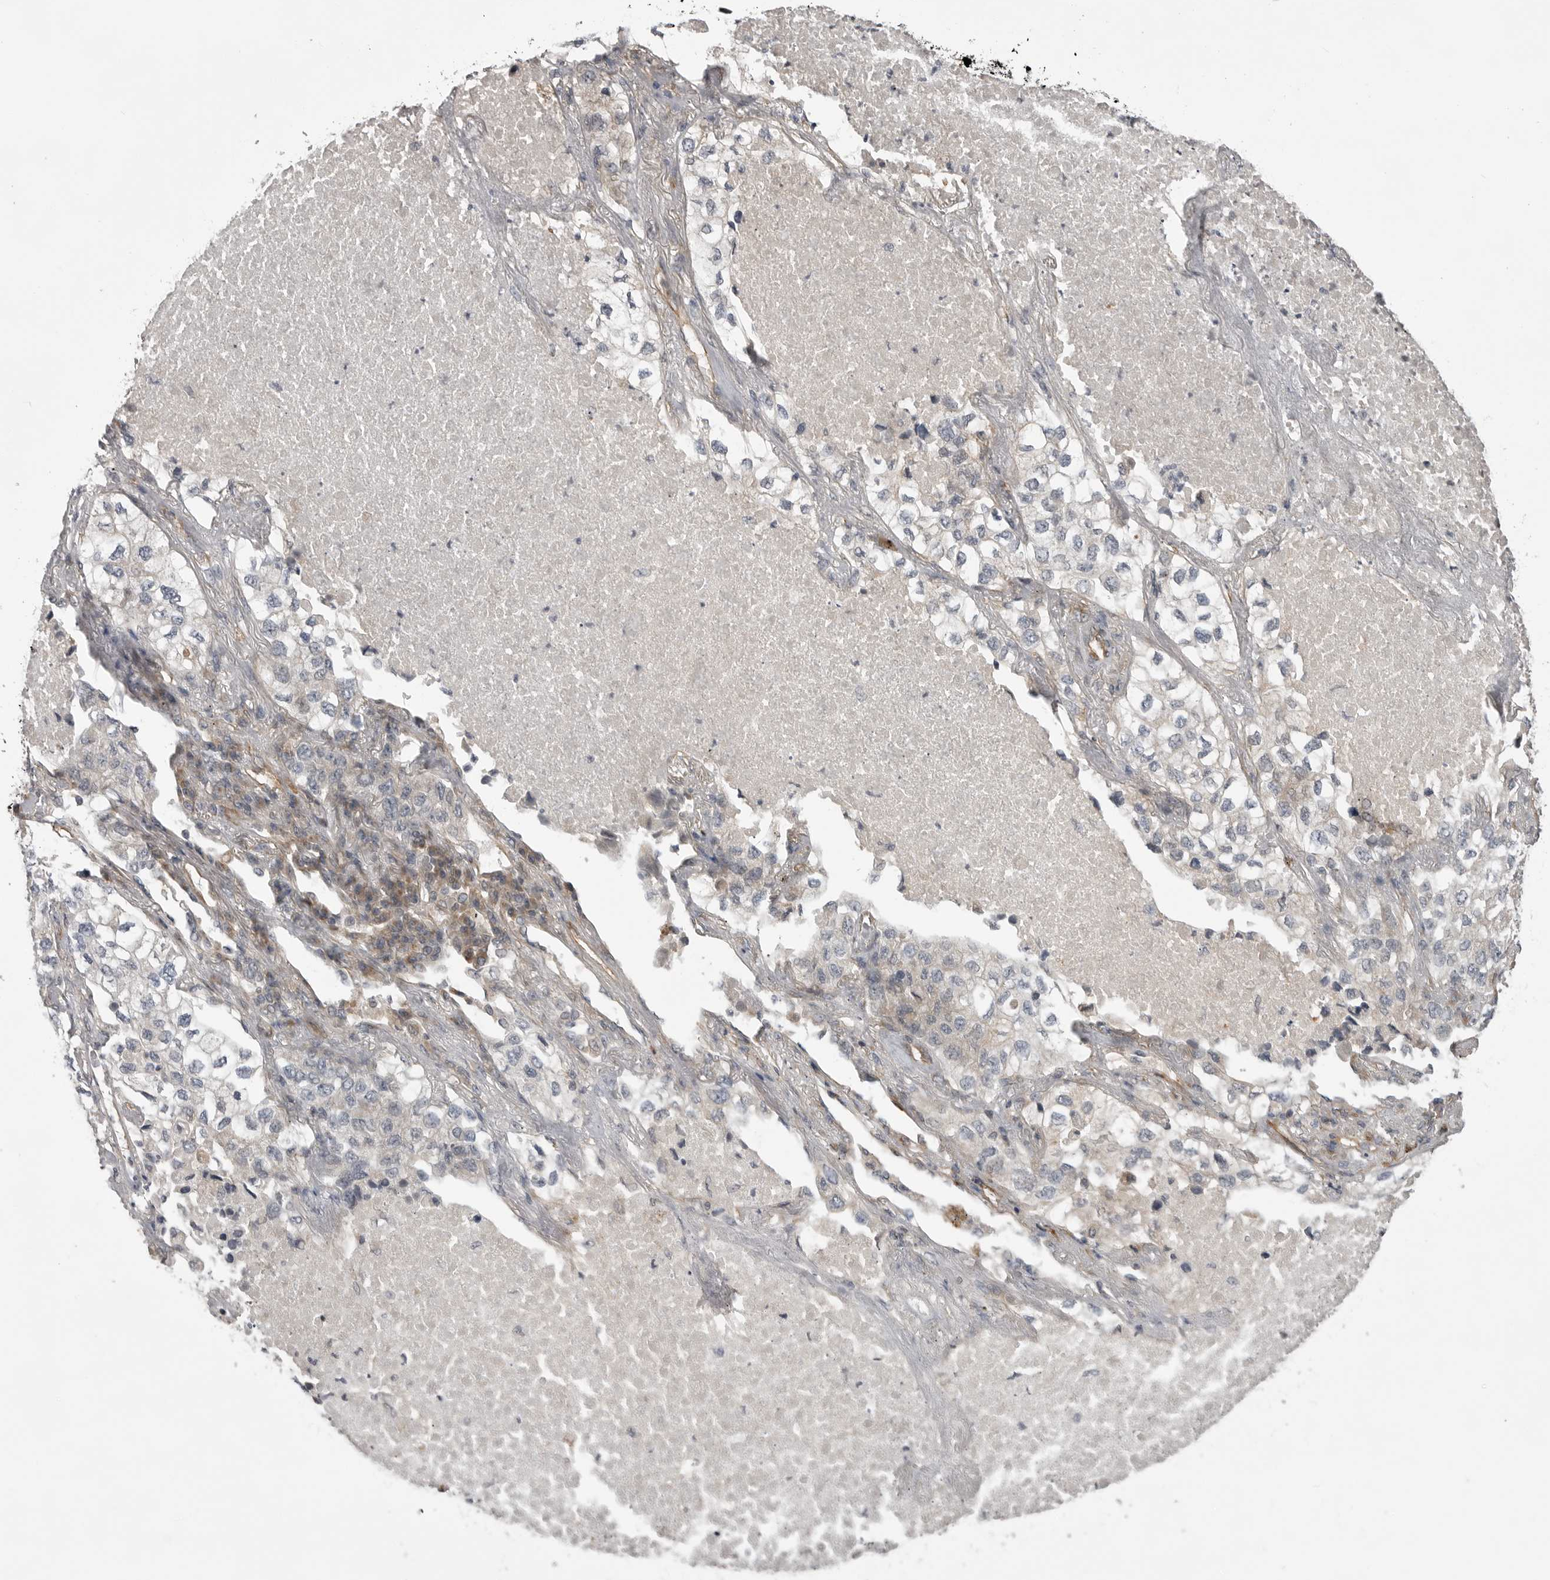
{"staining": {"intensity": "negative", "quantity": "none", "location": "none"}, "tissue": "lung cancer", "cell_type": "Tumor cells", "image_type": "cancer", "snomed": [{"axis": "morphology", "description": "Adenocarcinoma, NOS"}, {"axis": "topography", "description": "Lung"}], "caption": "The immunohistochemistry (IHC) image has no significant expression in tumor cells of adenocarcinoma (lung) tissue.", "gene": "LRRC45", "patient": {"sex": "male", "age": 63}}